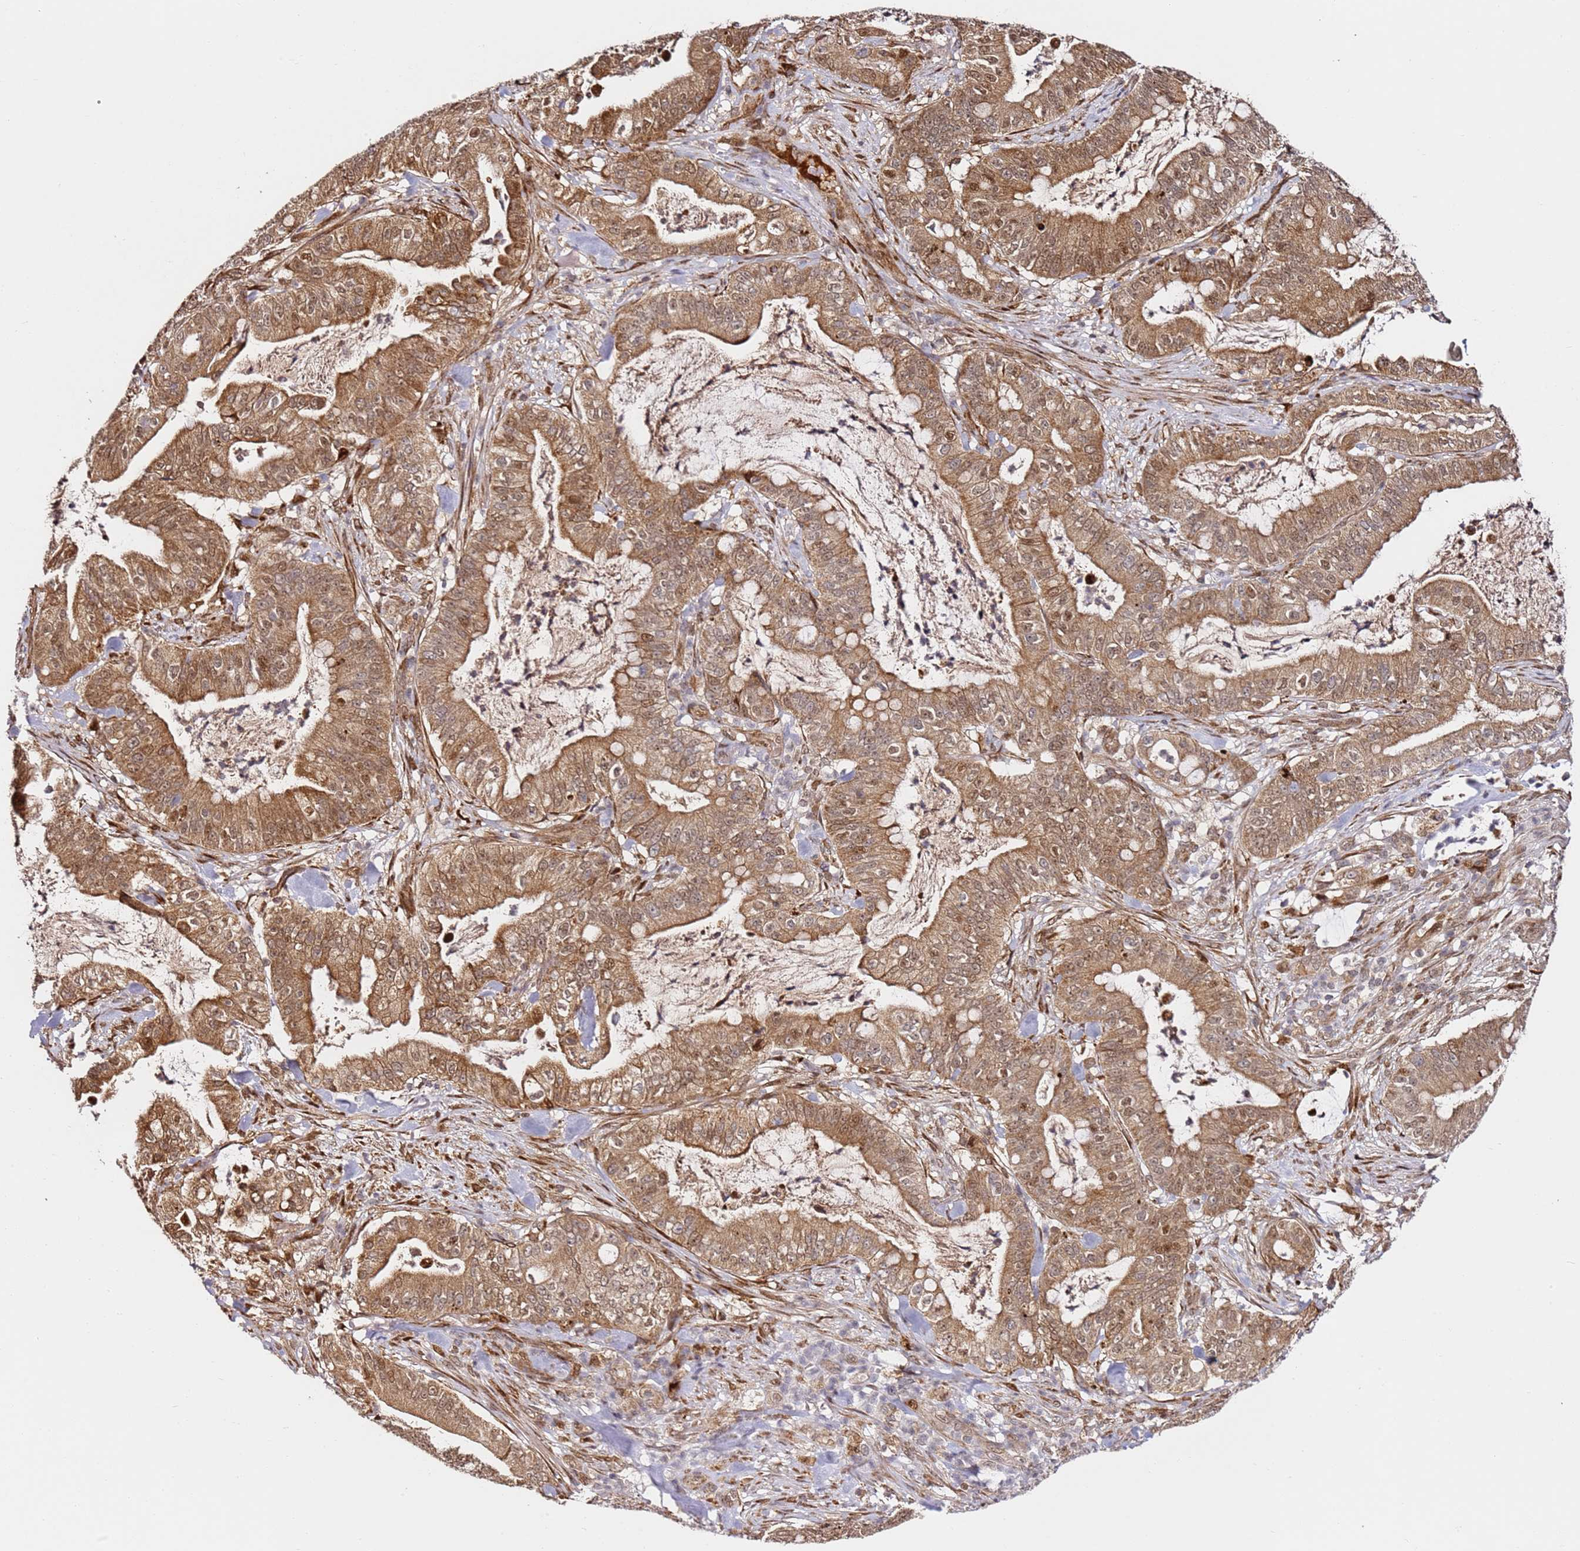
{"staining": {"intensity": "moderate", "quantity": ">75%", "location": "cytoplasmic/membranous,nuclear"}, "tissue": "pancreatic cancer", "cell_type": "Tumor cells", "image_type": "cancer", "snomed": [{"axis": "morphology", "description": "Adenocarcinoma, NOS"}, {"axis": "topography", "description": "Pancreas"}], "caption": "A medium amount of moderate cytoplasmic/membranous and nuclear expression is identified in approximately >75% of tumor cells in adenocarcinoma (pancreatic) tissue. The protein of interest is shown in brown color, while the nuclei are stained blue.", "gene": "SMOX", "patient": {"sex": "male", "age": 71}}